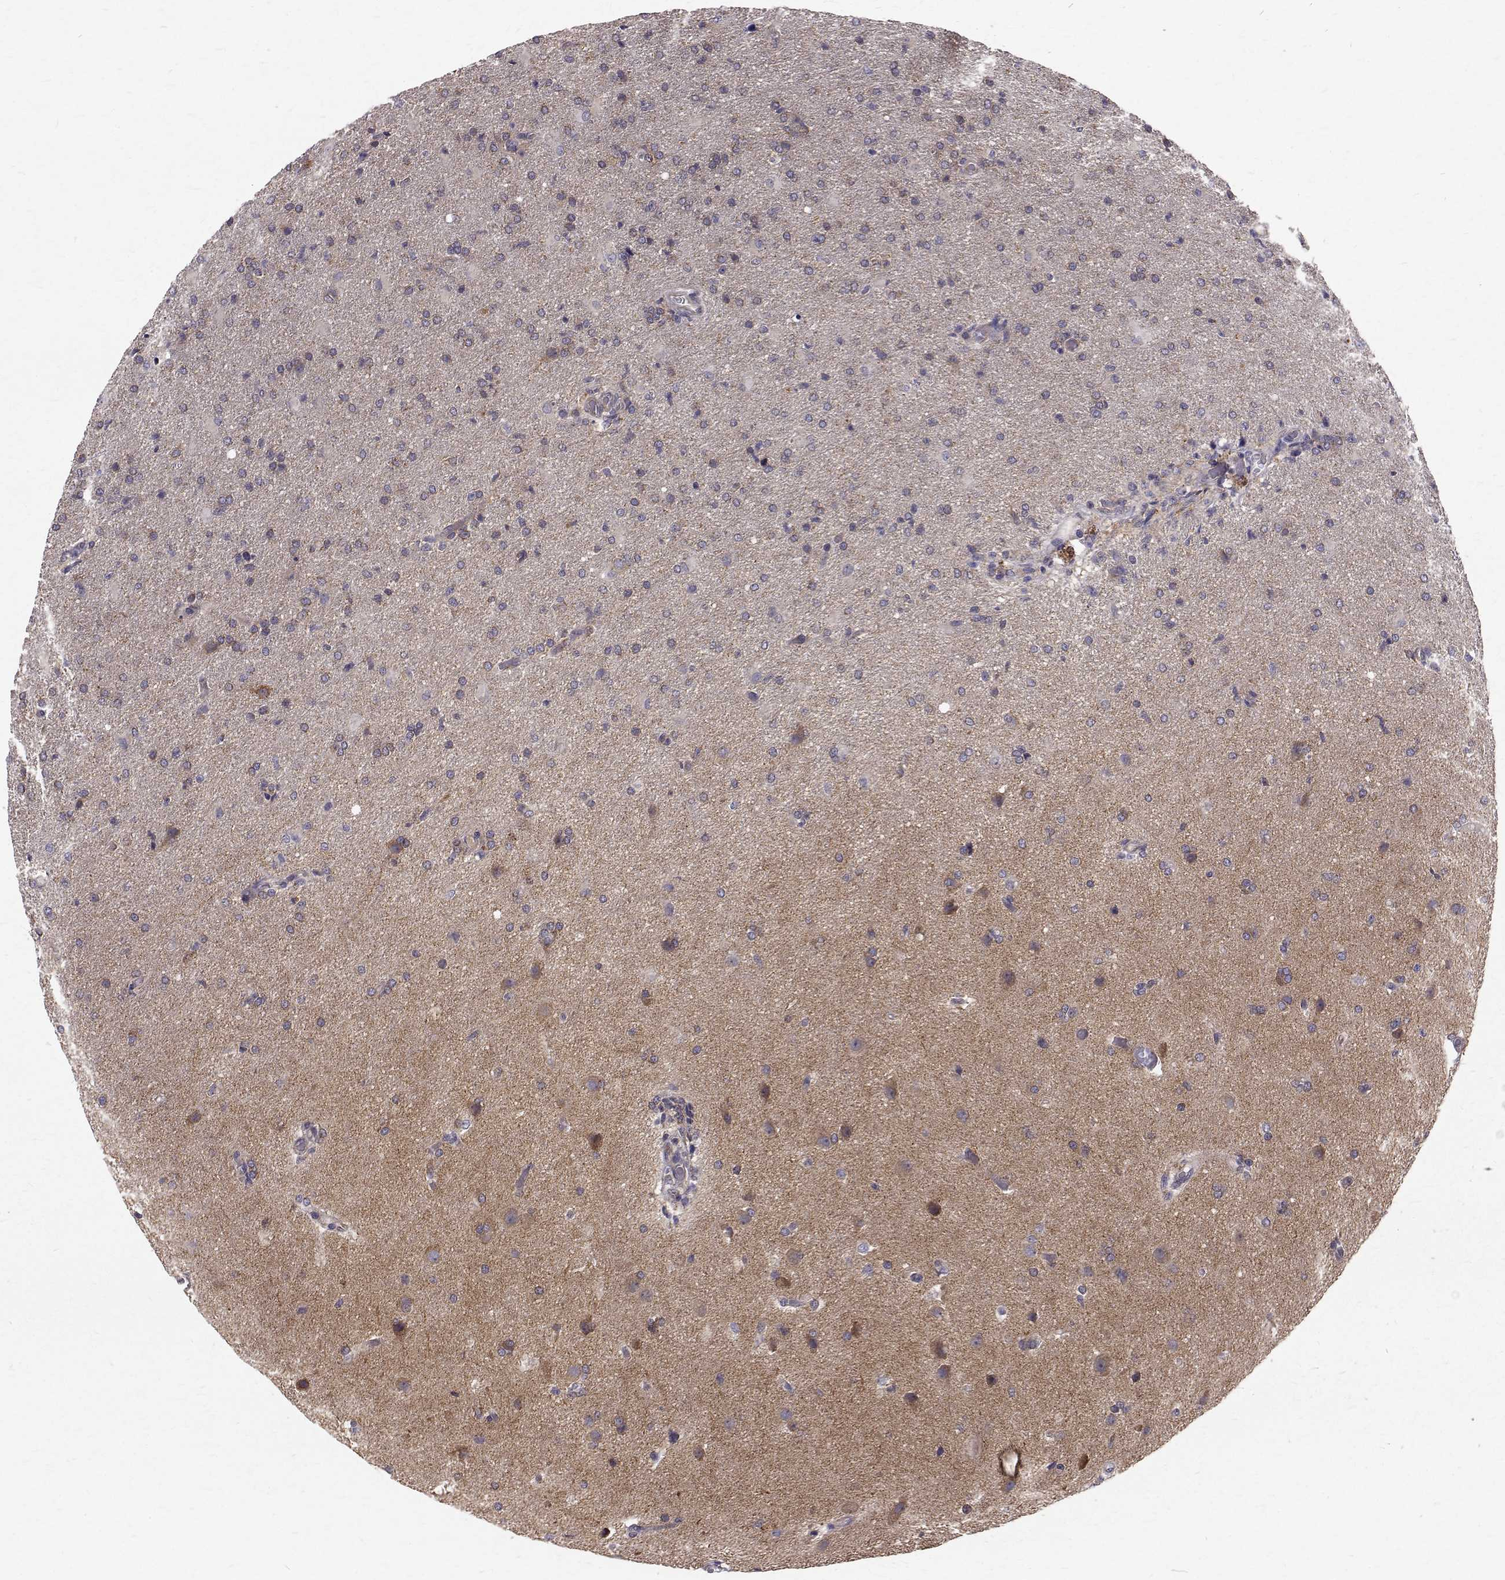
{"staining": {"intensity": "negative", "quantity": "none", "location": "none"}, "tissue": "glioma", "cell_type": "Tumor cells", "image_type": "cancer", "snomed": [{"axis": "morphology", "description": "Glioma, malignant, High grade"}, {"axis": "topography", "description": "Brain"}], "caption": "High magnification brightfield microscopy of malignant glioma (high-grade) stained with DAB (brown) and counterstained with hematoxylin (blue): tumor cells show no significant staining.", "gene": "ARFGAP1", "patient": {"sex": "male", "age": 68}}